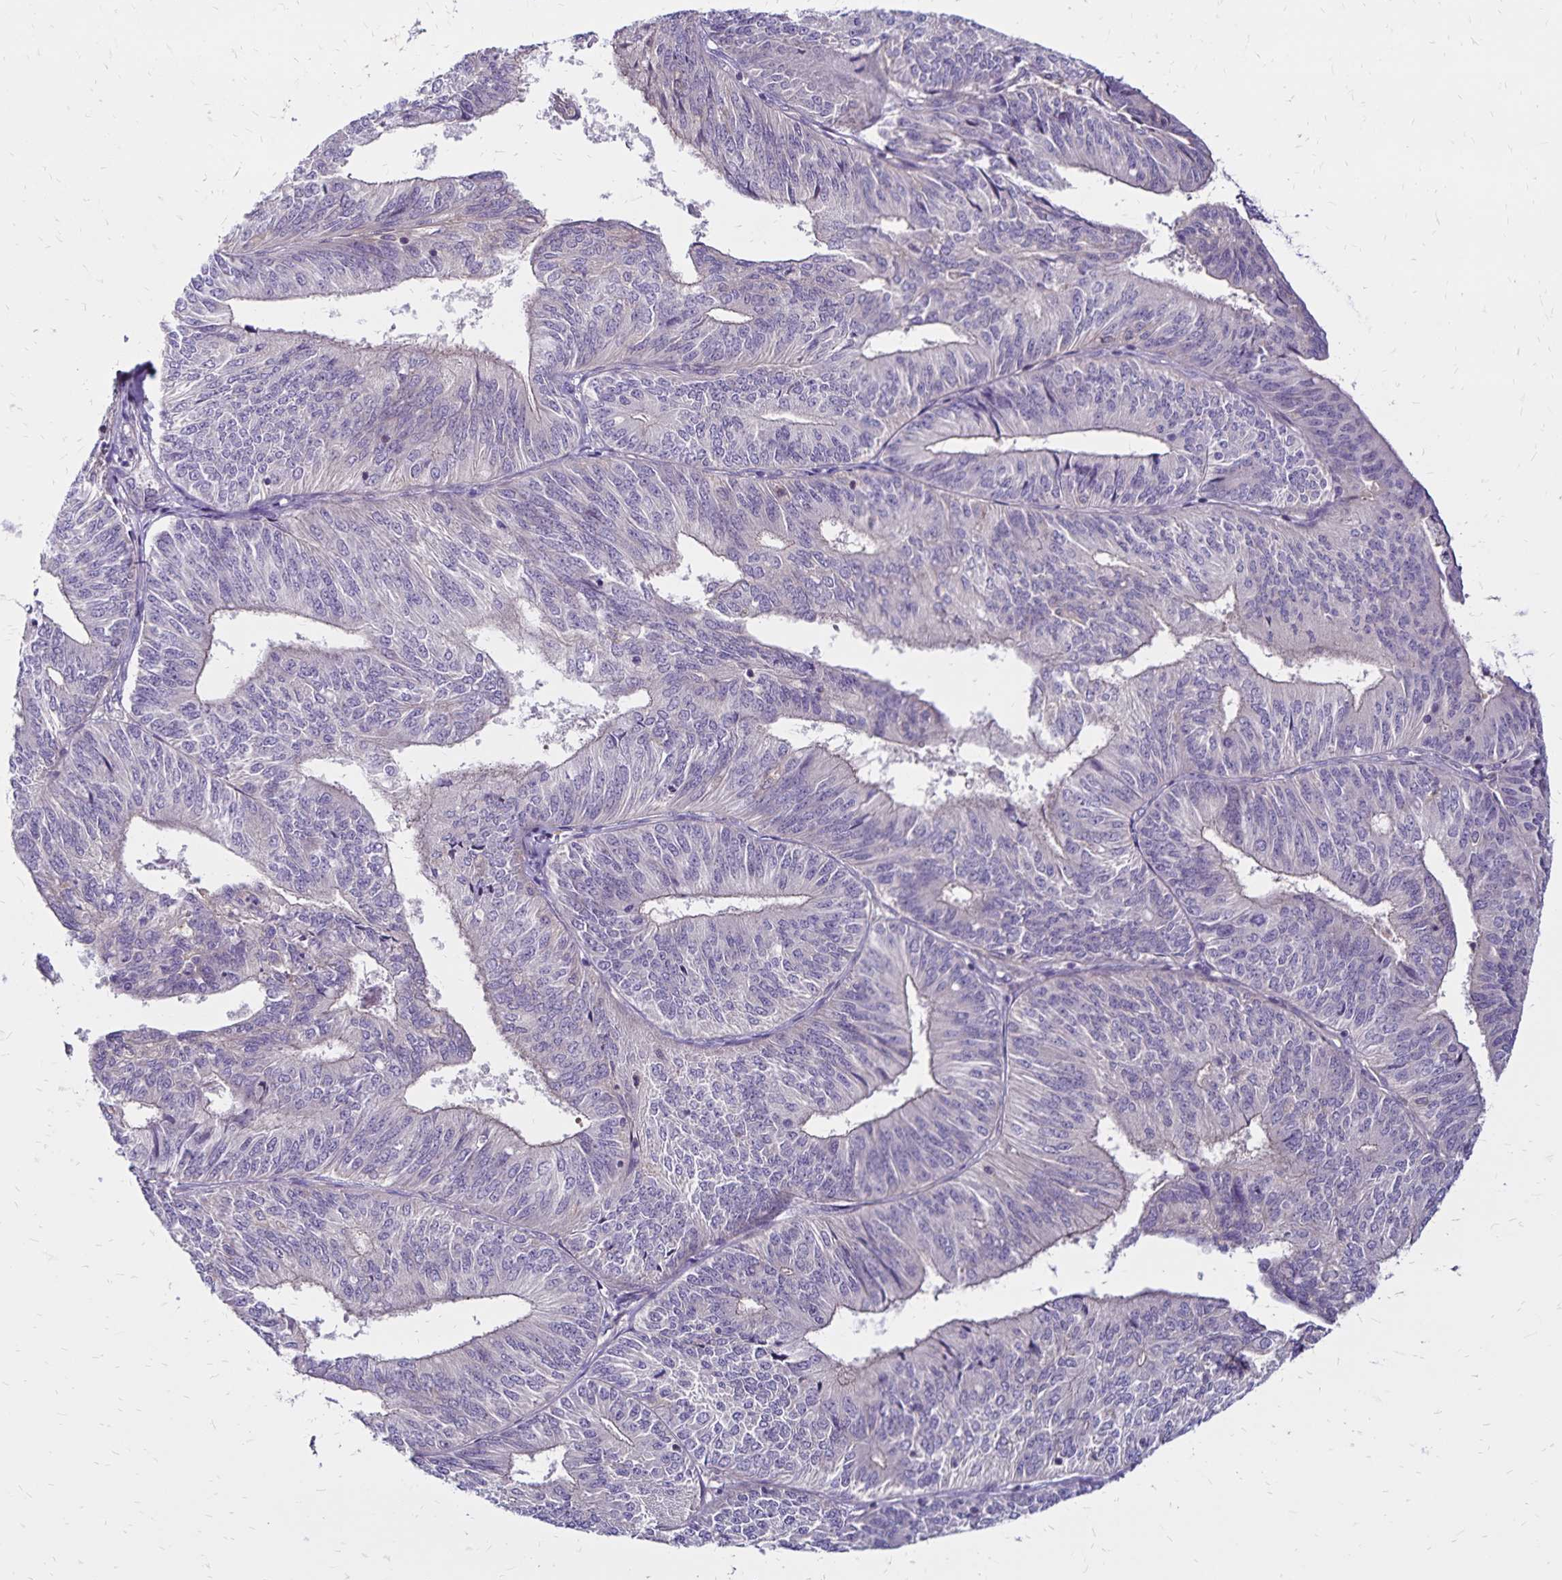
{"staining": {"intensity": "negative", "quantity": "none", "location": "none"}, "tissue": "endometrial cancer", "cell_type": "Tumor cells", "image_type": "cancer", "snomed": [{"axis": "morphology", "description": "Adenocarcinoma, NOS"}, {"axis": "topography", "description": "Endometrium"}], "caption": "This is an IHC micrograph of human adenocarcinoma (endometrial). There is no staining in tumor cells.", "gene": "FSD1", "patient": {"sex": "female", "age": 58}}